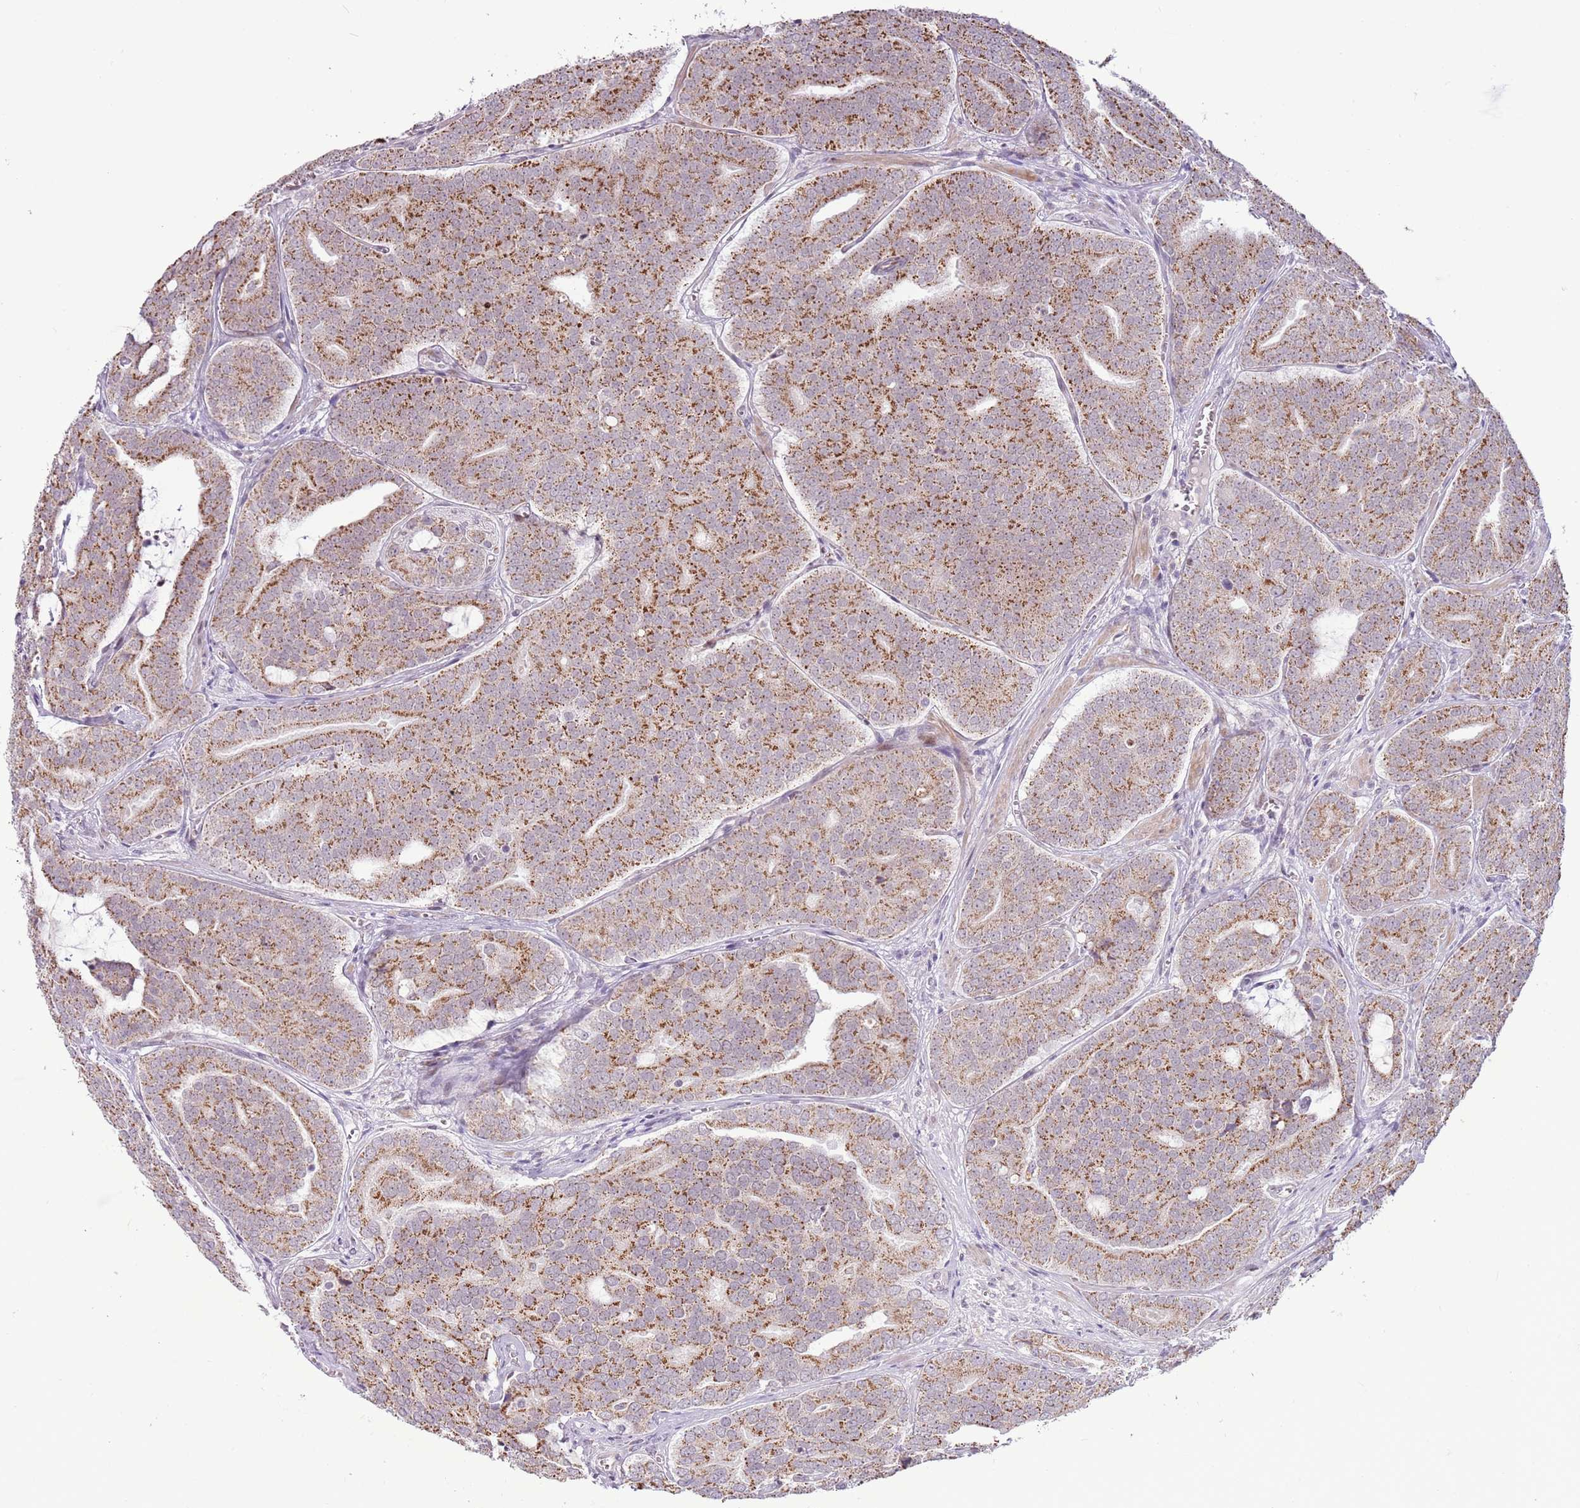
{"staining": {"intensity": "moderate", "quantity": ">75%", "location": "cytoplasmic/membranous"}, "tissue": "prostate cancer", "cell_type": "Tumor cells", "image_type": "cancer", "snomed": [{"axis": "morphology", "description": "Adenocarcinoma, High grade"}, {"axis": "topography", "description": "Prostate"}], "caption": "DAB immunohistochemical staining of human prostate high-grade adenocarcinoma demonstrates moderate cytoplasmic/membranous protein staining in about >75% of tumor cells.", "gene": "MLLT11", "patient": {"sex": "male", "age": 55}}